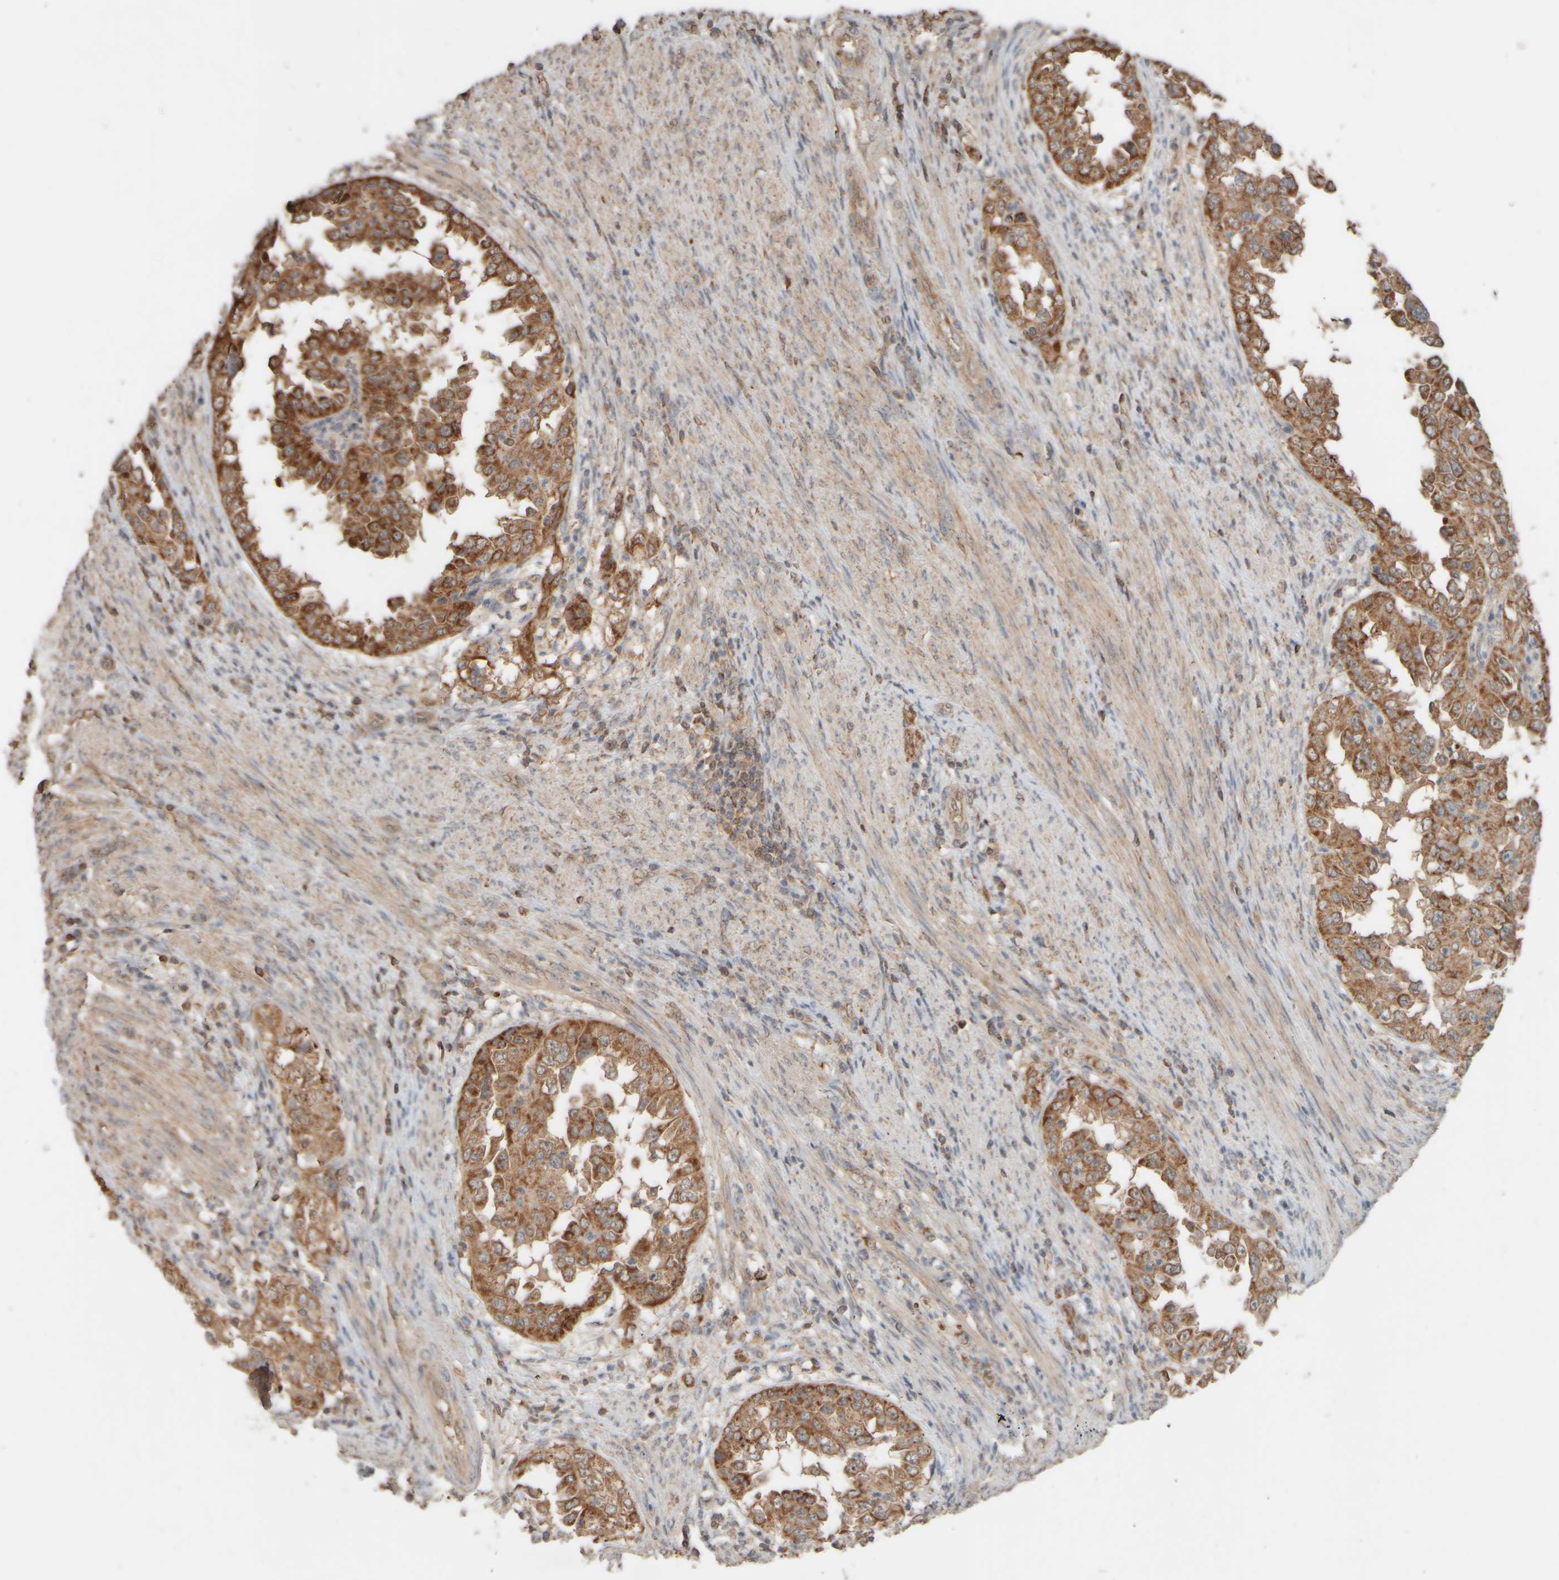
{"staining": {"intensity": "strong", "quantity": "25%-75%", "location": "cytoplasmic/membranous"}, "tissue": "endometrial cancer", "cell_type": "Tumor cells", "image_type": "cancer", "snomed": [{"axis": "morphology", "description": "Adenocarcinoma, NOS"}, {"axis": "topography", "description": "Endometrium"}], "caption": "Endometrial adenocarcinoma was stained to show a protein in brown. There is high levels of strong cytoplasmic/membranous staining in about 25%-75% of tumor cells.", "gene": "EIF2B3", "patient": {"sex": "female", "age": 85}}